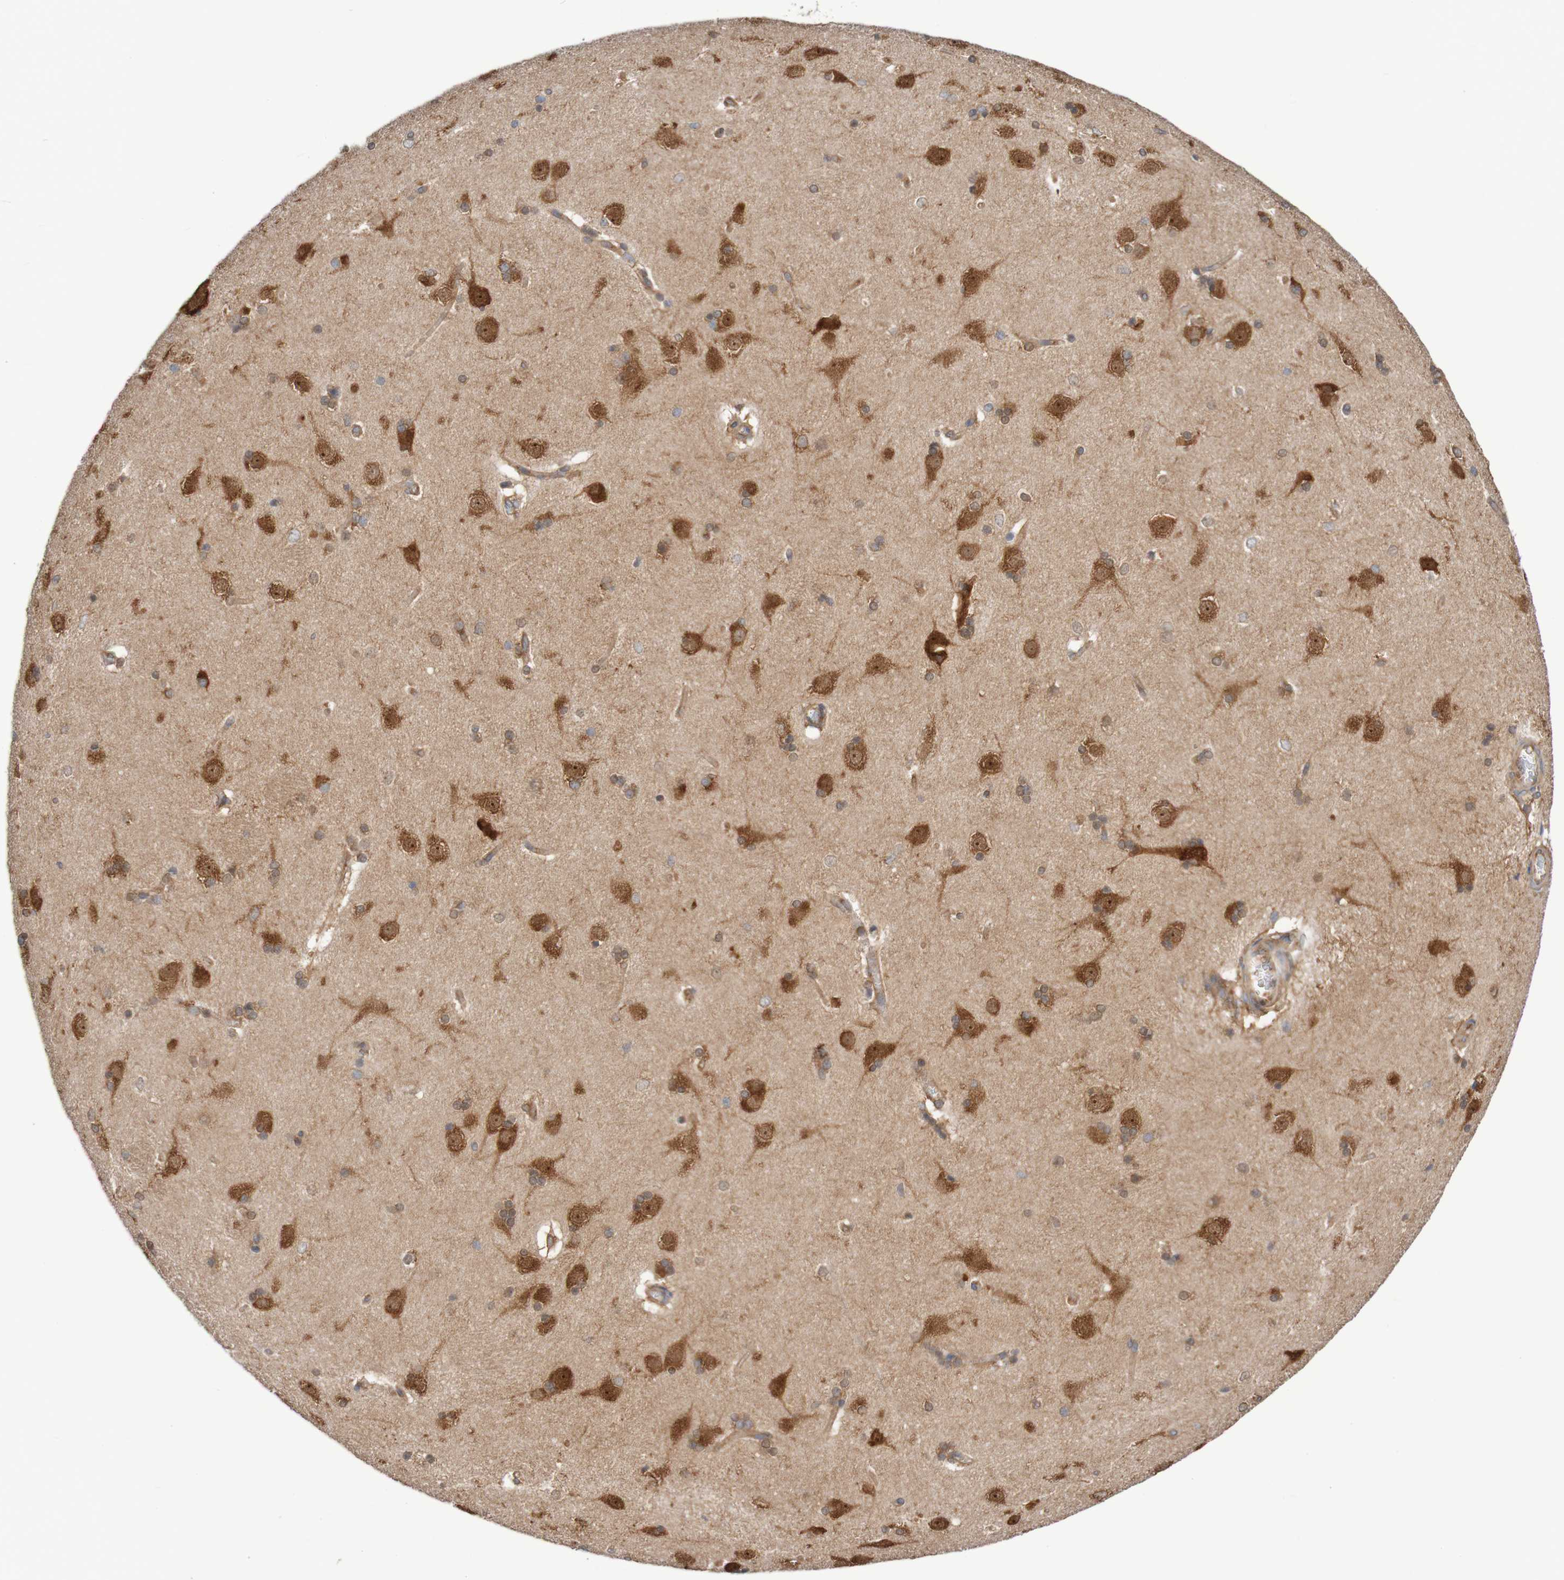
{"staining": {"intensity": "moderate", "quantity": "25%-75%", "location": "cytoplasmic/membranous"}, "tissue": "caudate", "cell_type": "Glial cells", "image_type": "normal", "snomed": [{"axis": "morphology", "description": "Normal tissue, NOS"}, {"axis": "topography", "description": "Lateral ventricle wall"}], "caption": "Immunohistochemistry (IHC) staining of benign caudate, which shows medium levels of moderate cytoplasmic/membranous positivity in about 25%-75% of glial cells indicating moderate cytoplasmic/membranous protein expression. The staining was performed using DAB (3,3'-diaminobenzidine) (brown) for protein detection and nuclei were counterstained in hematoxylin (blue).", "gene": "LRRC47", "patient": {"sex": "female", "age": 19}}